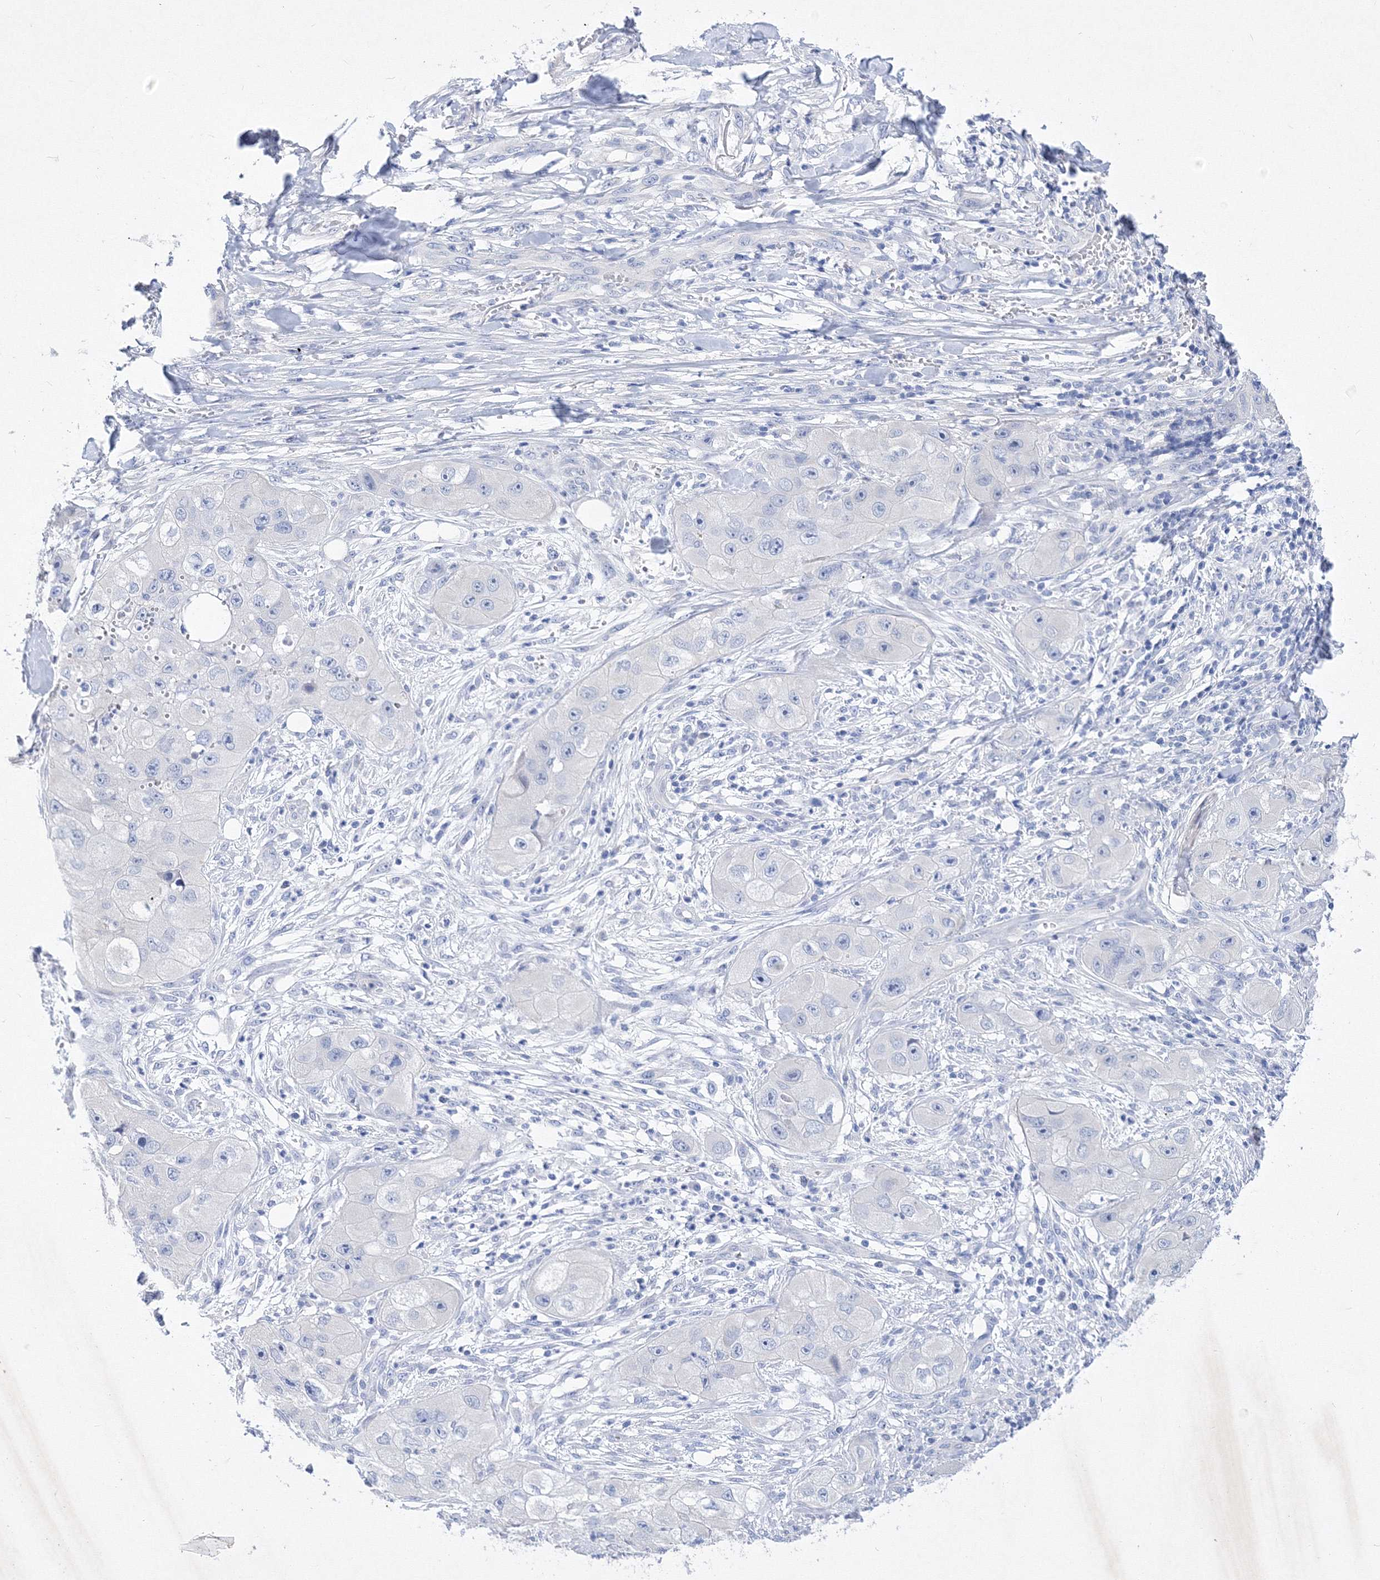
{"staining": {"intensity": "negative", "quantity": "none", "location": "none"}, "tissue": "skin cancer", "cell_type": "Tumor cells", "image_type": "cancer", "snomed": [{"axis": "morphology", "description": "Squamous cell carcinoma, NOS"}, {"axis": "topography", "description": "Skin"}, {"axis": "topography", "description": "Subcutis"}], "caption": "Histopathology image shows no significant protein expression in tumor cells of skin cancer (squamous cell carcinoma). (IHC, brightfield microscopy, high magnification).", "gene": "GPN1", "patient": {"sex": "male", "age": 73}}